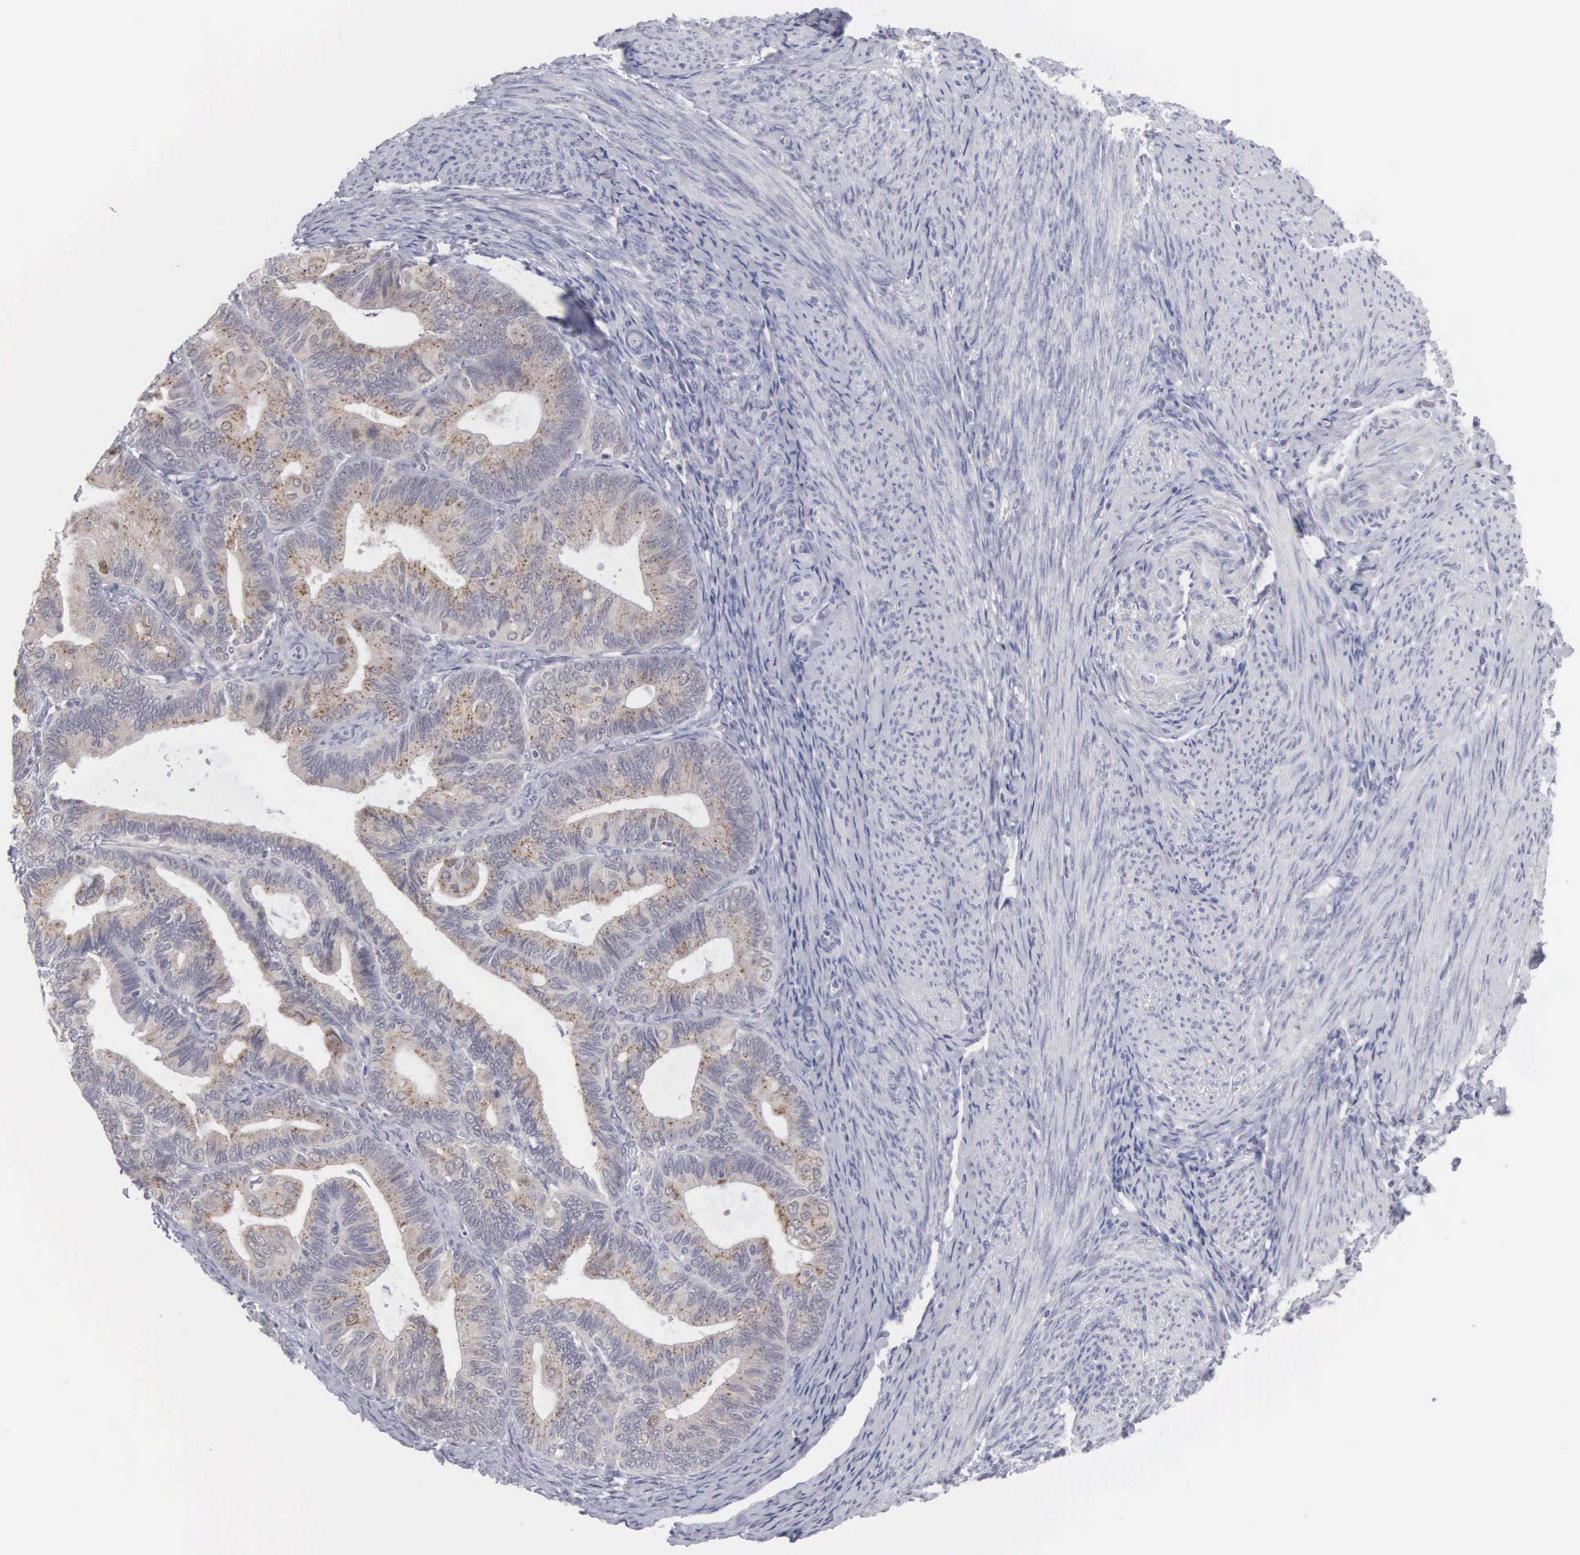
{"staining": {"intensity": "weak", "quantity": "25%-75%", "location": "cytoplasmic/membranous"}, "tissue": "endometrial cancer", "cell_type": "Tumor cells", "image_type": "cancer", "snomed": [{"axis": "morphology", "description": "Adenocarcinoma, NOS"}, {"axis": "topography", "description": "Endometrium"}], "caption": "Endometrial cancer (adenocarcinoma) stained with a protein marker exhibits weak staining in tumor cells.", "gene": "MNAT1", "patient": {"sex": "female", "age": 63}}